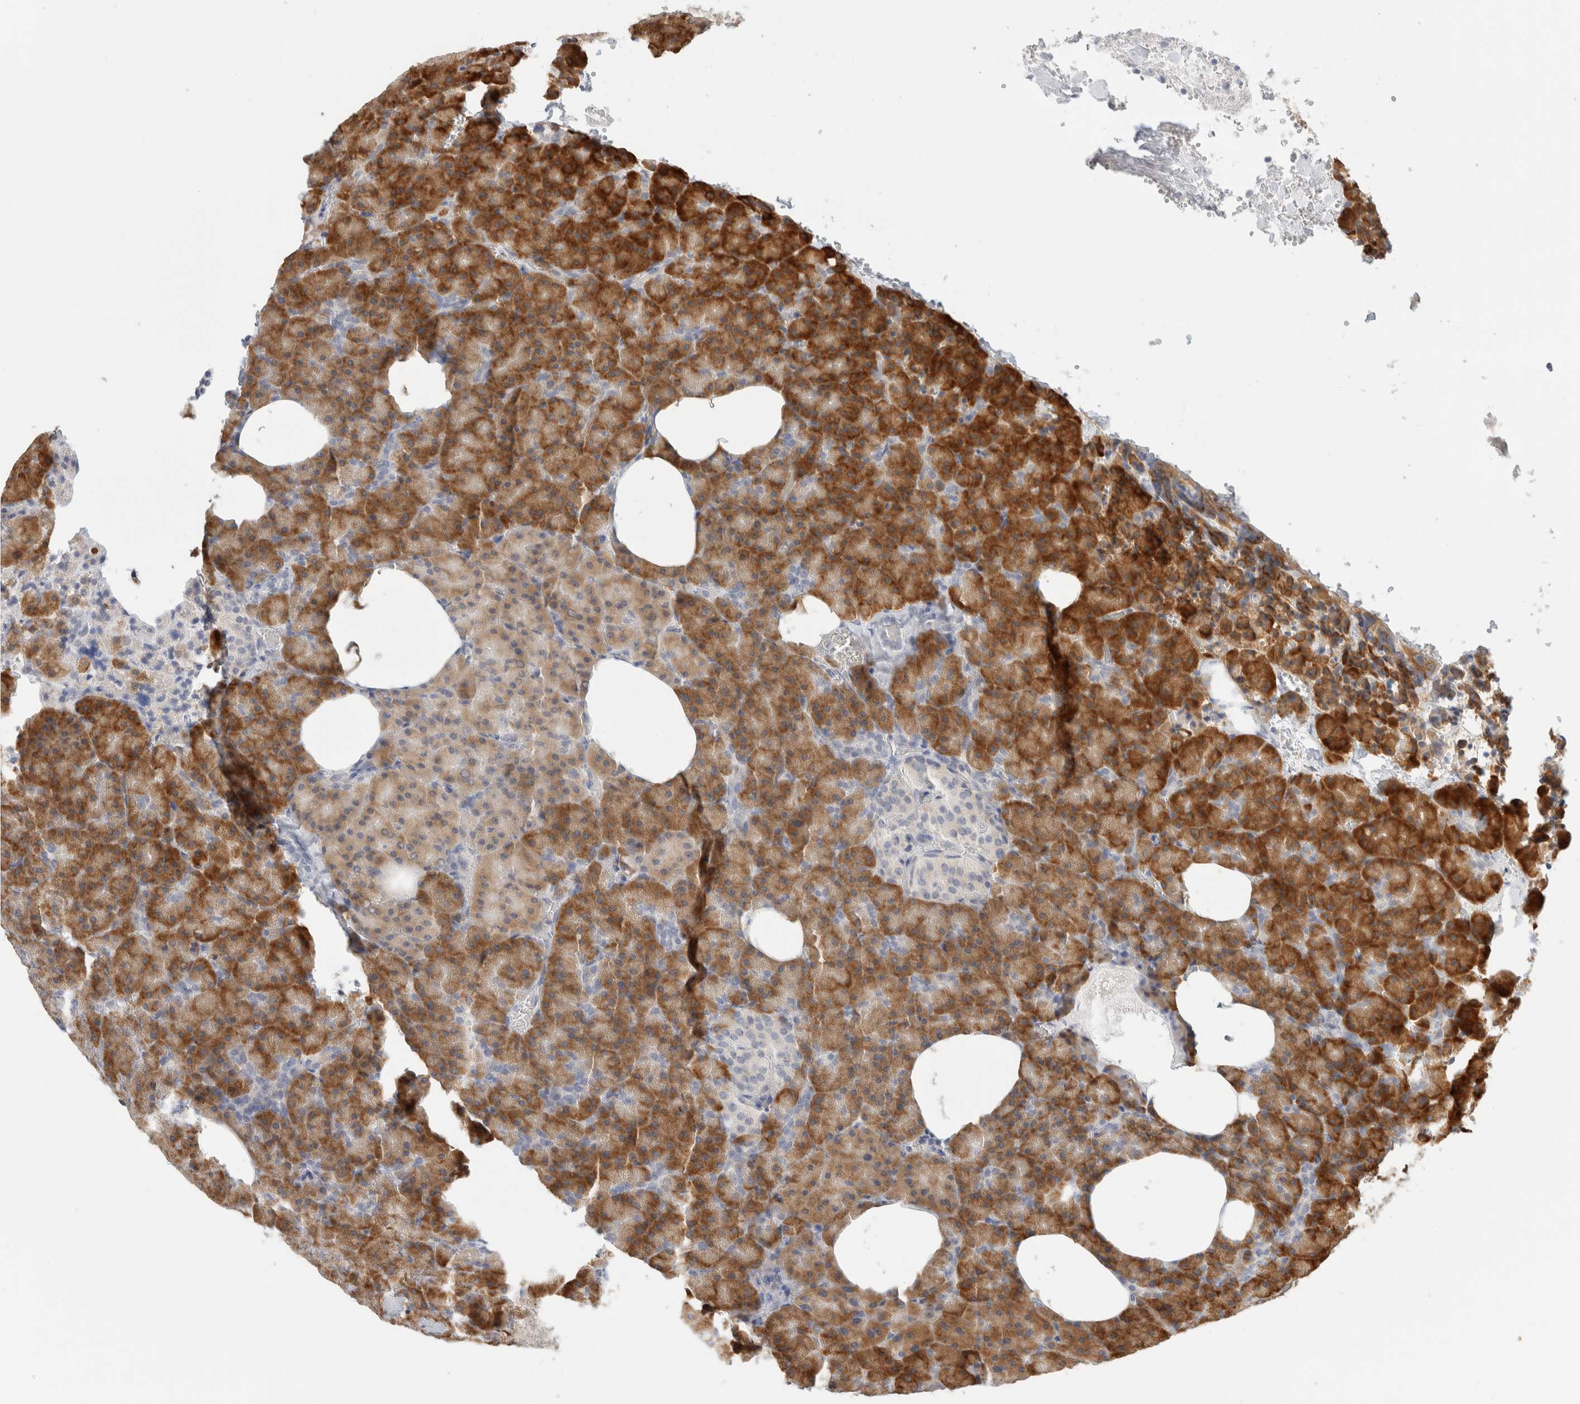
{"staining": {"intensity": "strong", "quantity": ">75%", "location": "cytoplasmic/membranous"}, "tissue": "pancreas", "cell_type": "Exocrine glandular cells", "image_type": "normal", "snomed": [{"axis": "morphology", "description": "Normal tissue, NOS"}, {"axis": "morphology", "description": "Carcinoid, malignant, NOS"}, {"axis": "topography", "description": "Pancreas"}], "caption": "Approximately >75% of exocrine glandular cells in unremarkable pancreas reveal strong cytoplasmic/membranous protein expression as visualized by brown immunohistochemical staining.", "gene": "HDLBP", "patient": {"sex": "female", "age": 35}}